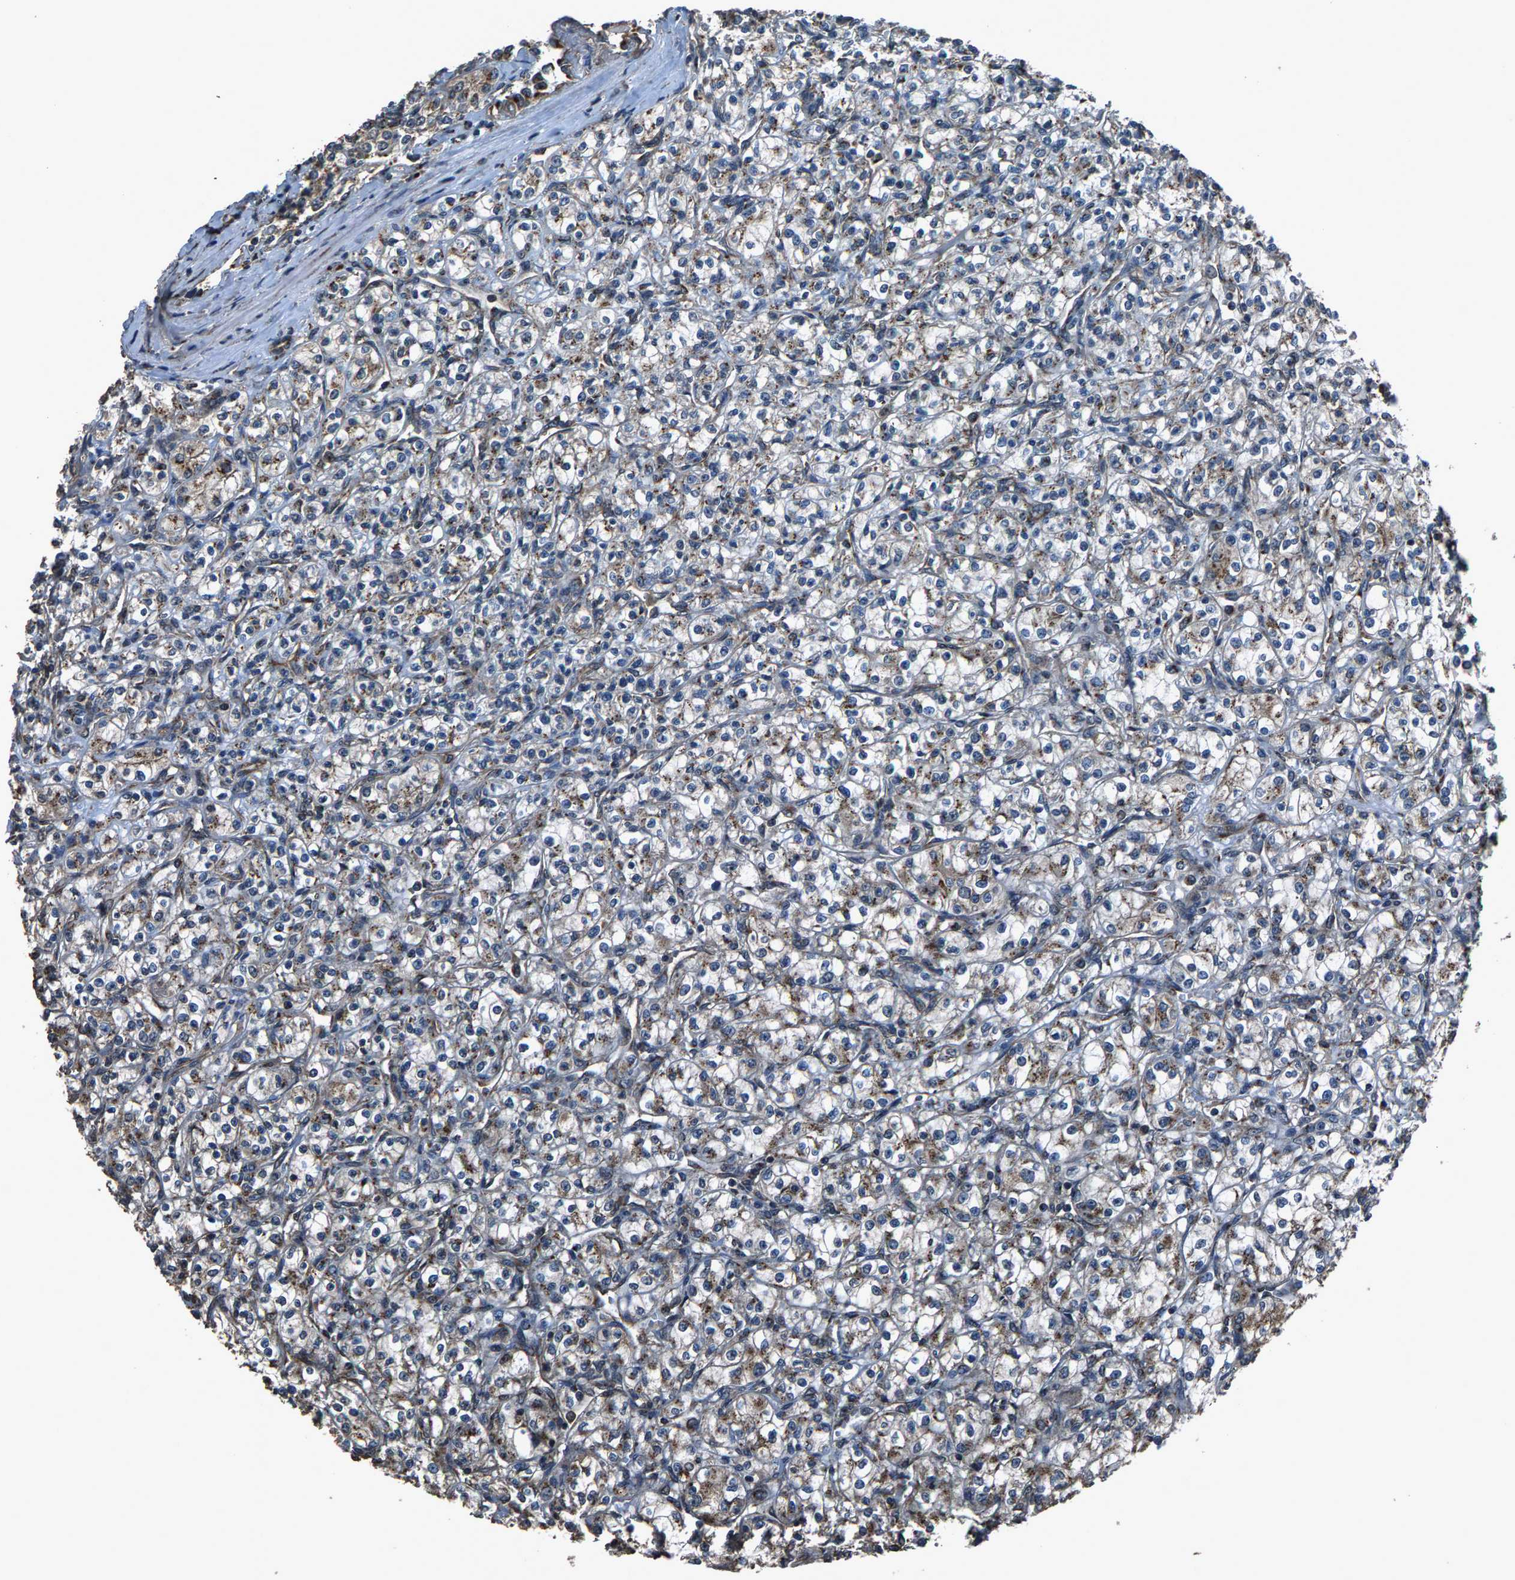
{"staining": {"intensity": "weak", "quantity": "25%-75%", "location": "cytoplasmic/membranous"}, "tissue": "renal cancer", "cell_type": "Tumor cells", "image_type": "cancer", "snomed": [{"axis": "morphology", "description": "Adenocarcinoma, NOS"}, {"axis": "topography", "description": "Kidney"}], "caption": "Renal cancer stained for a protein shows weak cytoplasmic/membranous positivity in tumor cells.", "gene": "SLC38A10", "patient": {"sex": "male", "age": 77}}